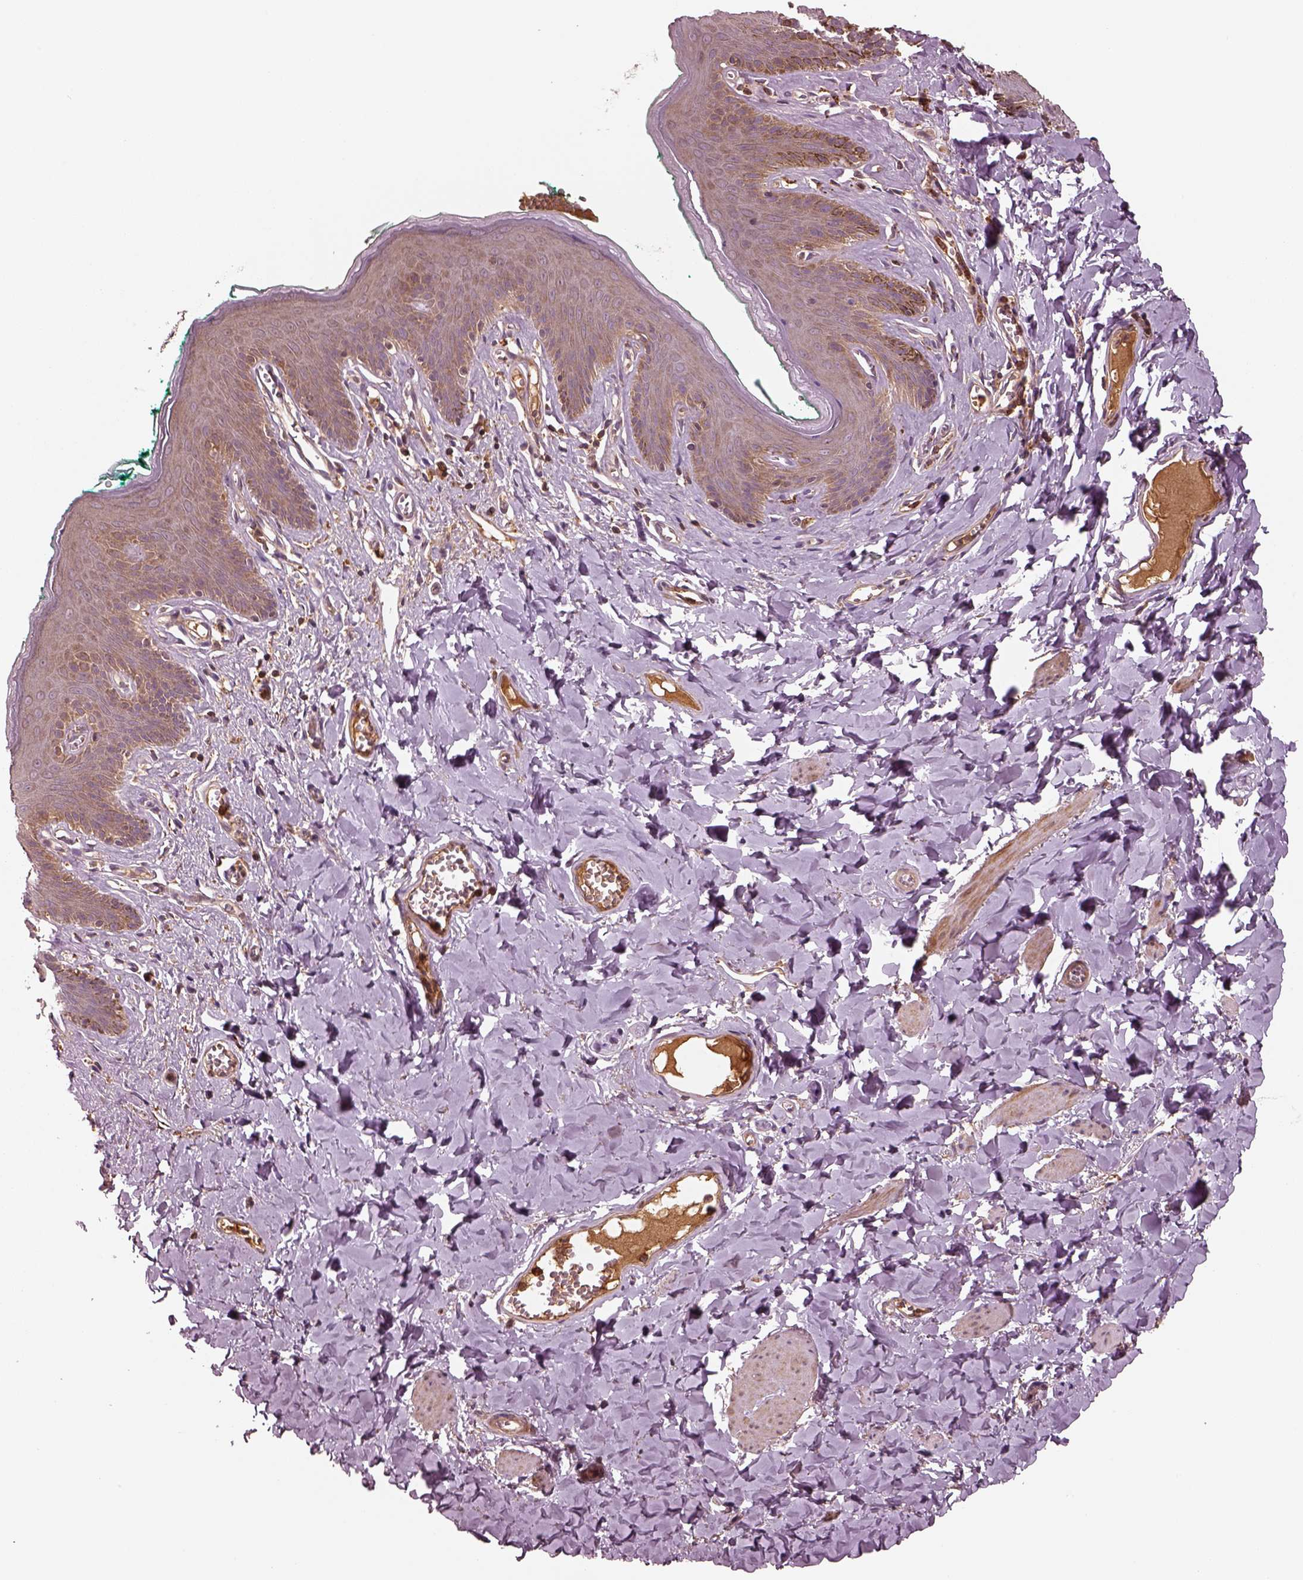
{"staining": {"intensity": "moderate", "quantity": "<25%", "location": "cytoplasmic/membranous"}, "tissue": "skin", "cell_type": "Epidermal cells", "image_type": "normal", "snomed": [{"axis": "morphology", "description": "Normal tissue, NOS"}, {"axis": "topography", "description": "Vulva"}, {"axis": "topography", "description": "Peripheral nerve tissue"}], "caption": "Skin stained for a protein shows moderate cytoplasmic/membranous positivity in epidermal cells. (IHC, brightfield microscopy, high magnification).", "gene": "ASCC2", "patient": {"sex": "female", "age": 66}}